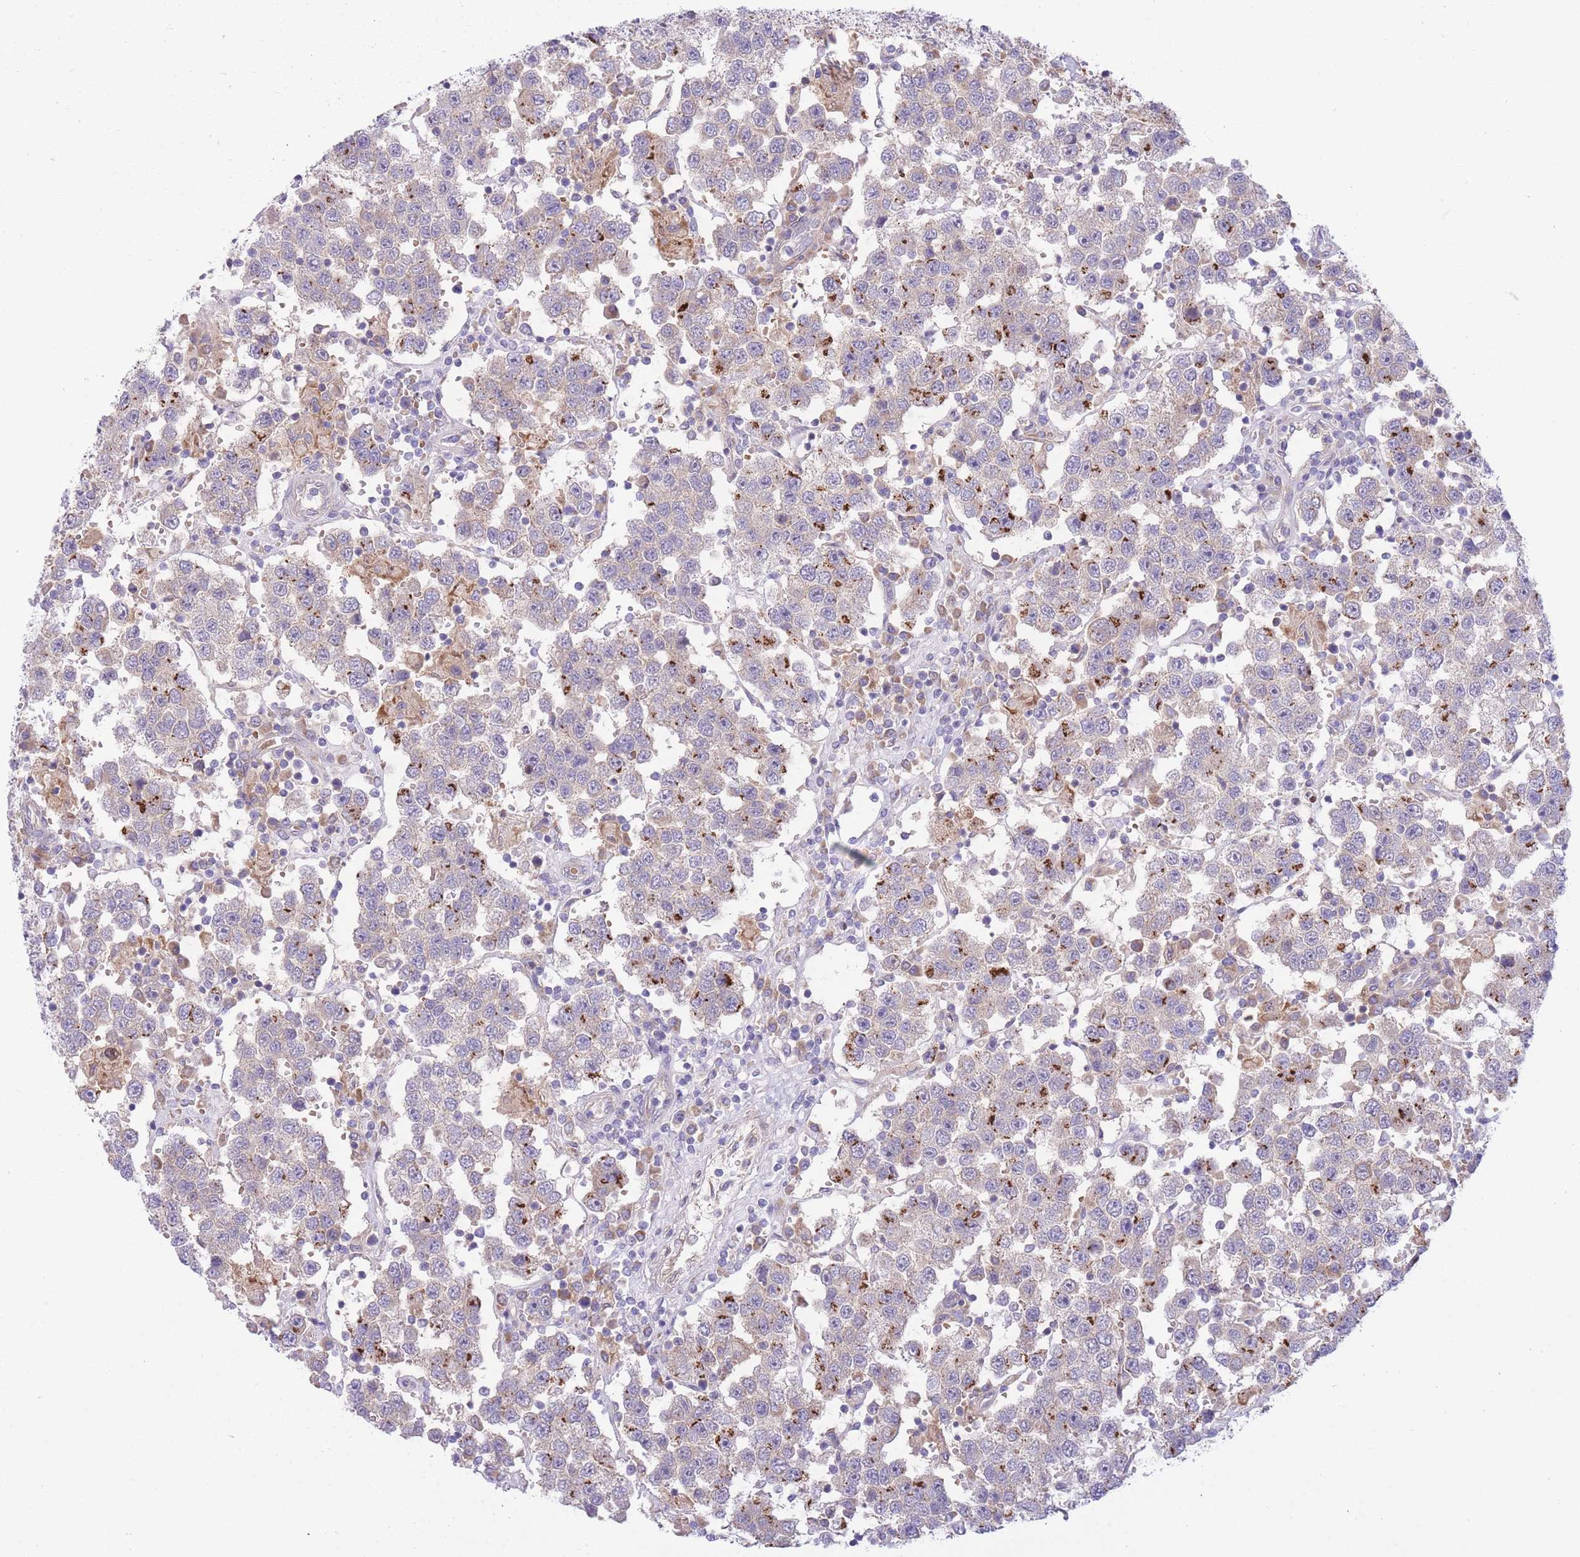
{"staining": {"intensity": "moderate", "quantity": "25%-75%", "location": "cytoplasmic/membranous"}, "tissue": "testis cancer", "cell_type": "Tumor cells", "image_type": "cancer", "snomed": [{"axis": "morphology", "description": "Seminoma, NOS"}, {"axis": "topography", "description": "Testis"}], "caption": "Protein expression analysis of seminoma (testis) reveals moderate cytoplasmic/membranous expression in about 25%-75% of tumor cells.", "gene": "CHAC1", "patient": {"sex": "male", "age": 37}}